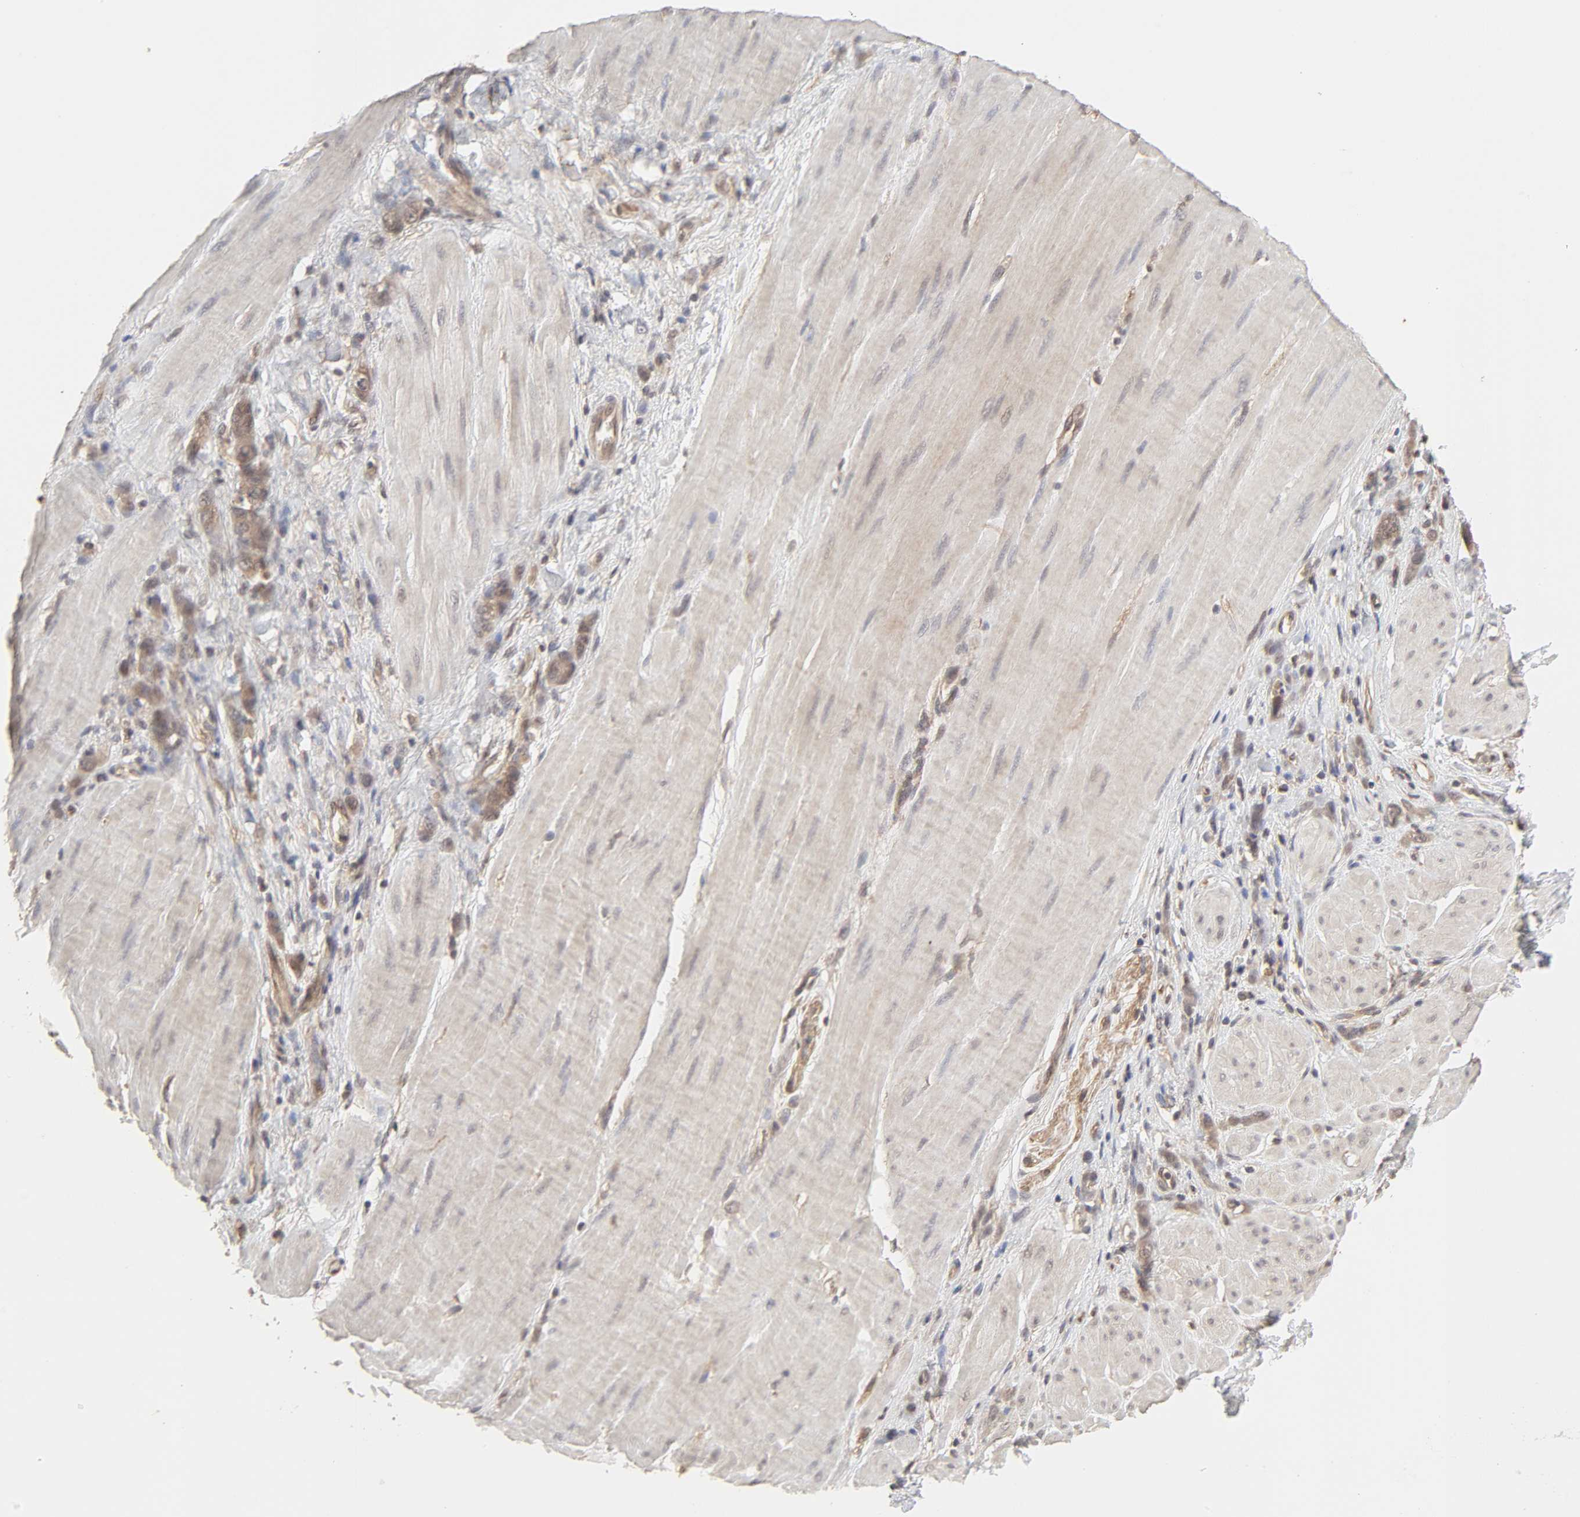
{"staining": {"intensity": "moderate", "quantity": "25%-75%", "location": "cytoplasmic/membranous"}, "tissue": "stomach cancer", "cell_type": "Tumor cells", "image_type": "cancer", "snomed": [{"axis": "morphology", "description": "Adenocarcinoma, NOS"}, {"axis": "topography", "description": "Stomach"}], "caption": "Immunohistochemistry (IHC) of human stomach adenocarcinoma shows medium levels of moderate cytoplasmic/membranous positivity in about 25%-75% of tumor cells. (Brightfield microscopy of DAB IHC at high magnification).", "gene": "MAPK1", "patient": {"sex": "male", "age": 82}}